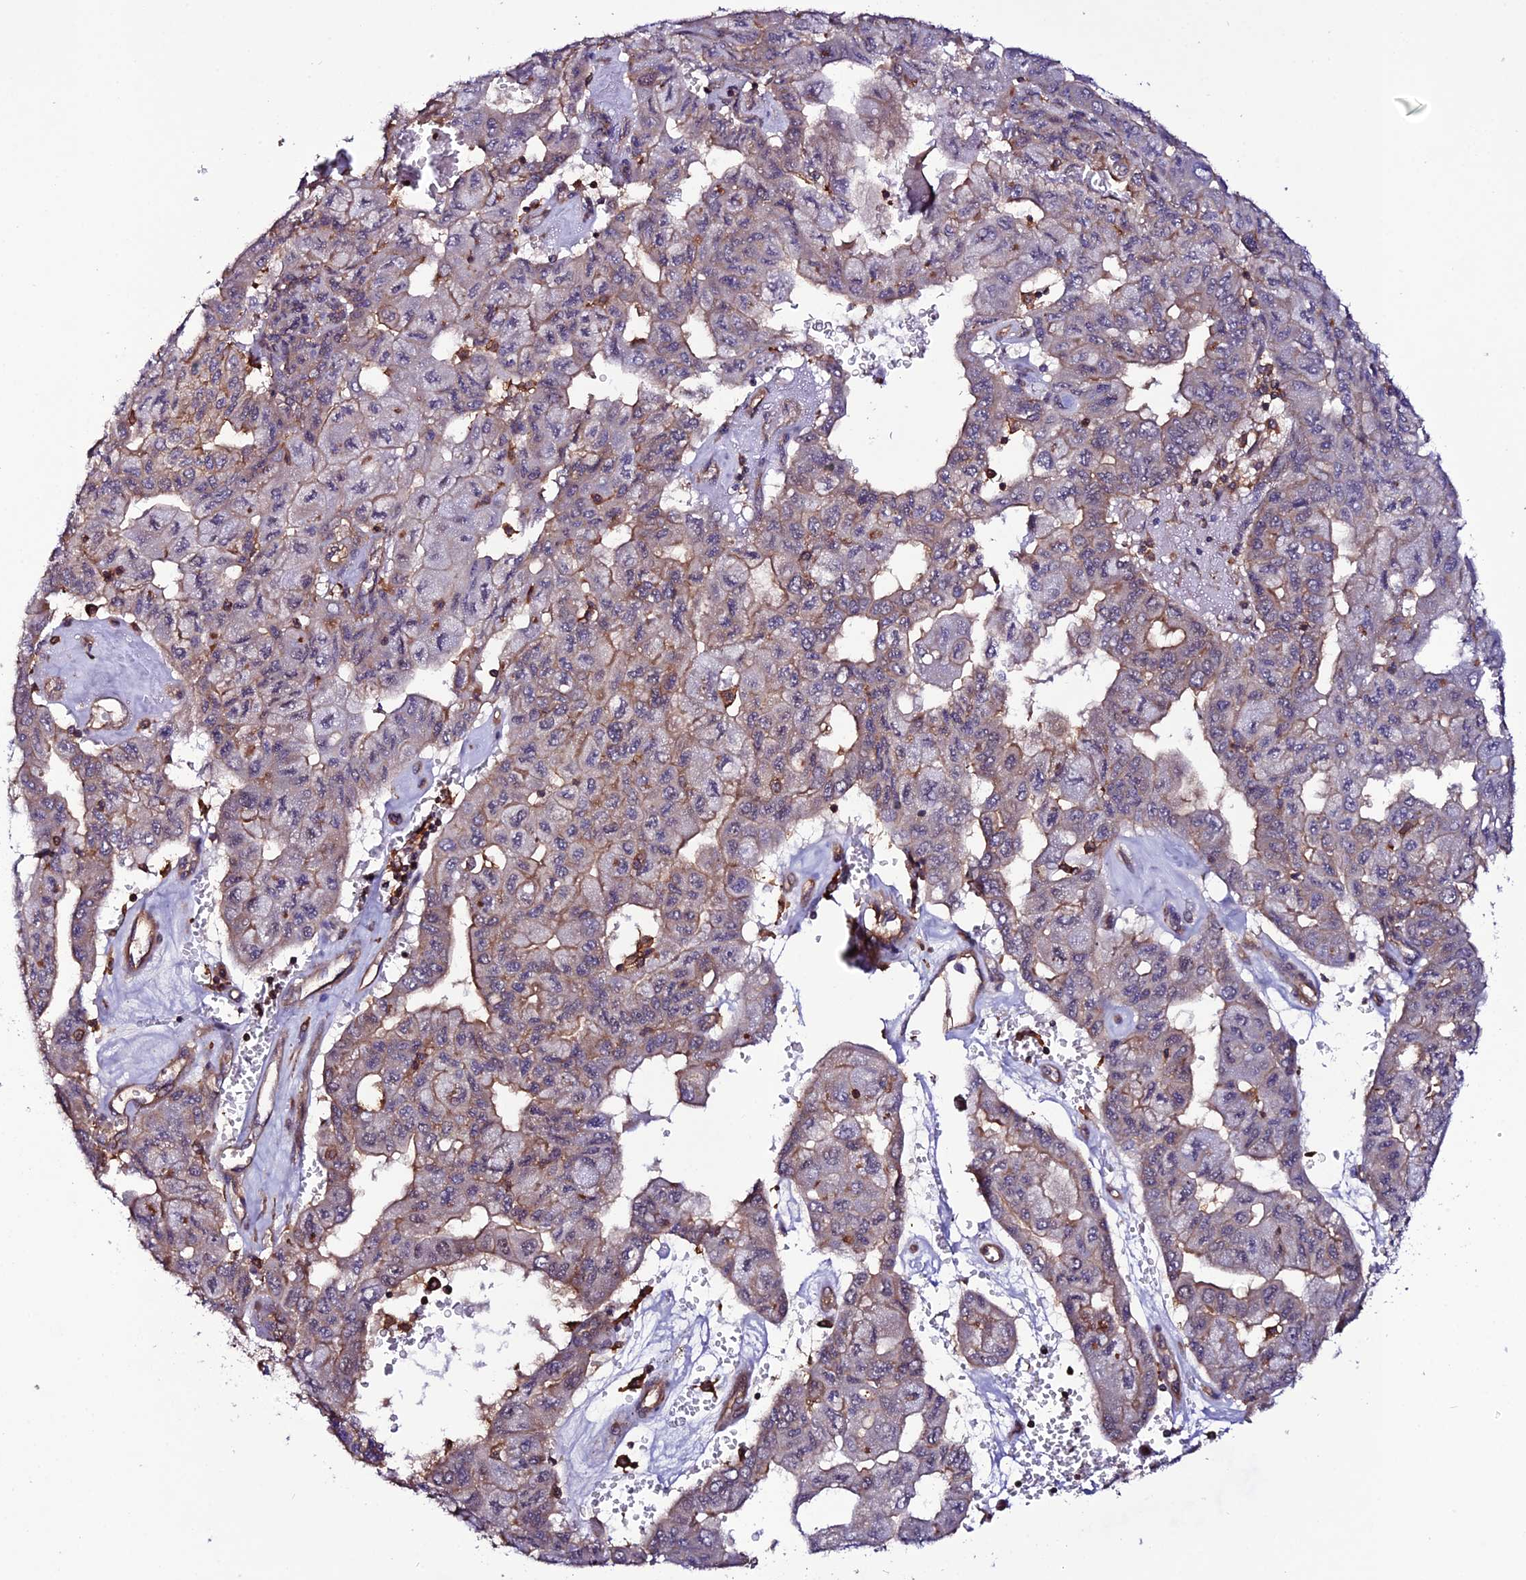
{"staining": {"intensity": "moderate", "quantity": "<25%", "location": "cytoplasmic/membranous"}, "tissue": "pancreatic cancer", "cell_type": "Tumor cells", "image_type": "cancer", "snomed": [{"axis": "morphology", "description": "Adenocarcinoma, NOS"}, {"axis": "topography", "description": "Pancreas"}], "caption": "High-magnification brightfield microscopy of pancreatic cancer (adenocarcinoma) stained with DAB (brown) and counterstained with hematoxylin (blue). tumor cells exhibit moderate cytoplasmic/membranous positivity is identified in about<25% of cells. The staining was performed using DAB, with brown indicating positive protein expression. Nuclei are stained blue with hematoxylin.", "gene": "USP17L15", "patient": {"sex": "male", "age": 51}}